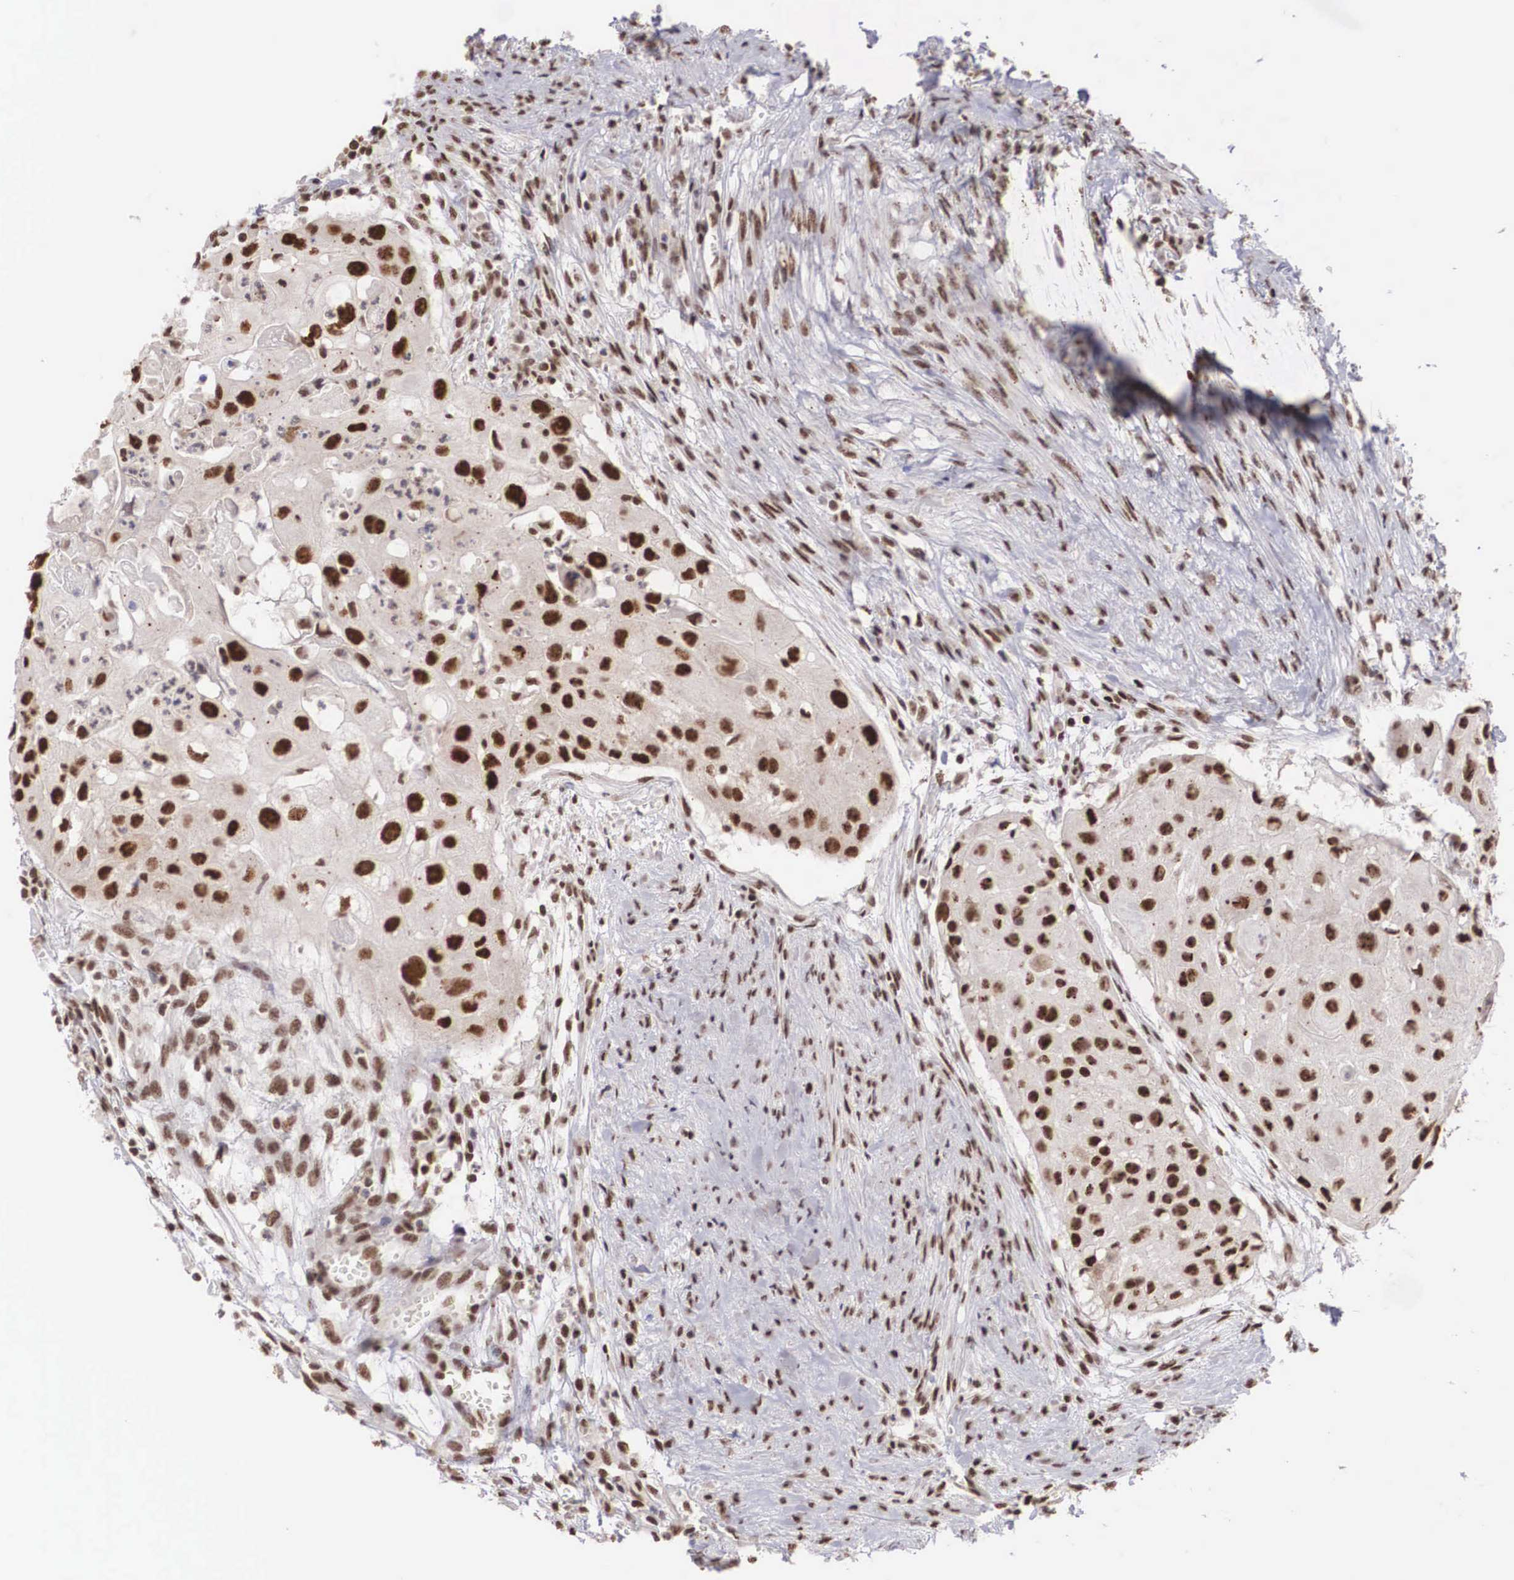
{"staining": {"intensity": "strong", "quantity": ">75%", "location": "nuclear"}, "tissue": "head and neck cancer", "cell_type": "Tumor cells", "image_type": "cancer", "snomed": [{"axis": "morphology", "description": "Squamous cell carcinoma, NOS"}, {"axis": "topography", "description": "Head-Neck"}], "caption": "Squamous cell carcinoma (head and neck) stained with a brown dye reveals strong nuclear positive expression in approximately >75% of tumor cells.", "gene": "HTATSF1", "patient": {"sex": "male", "age": 64}}